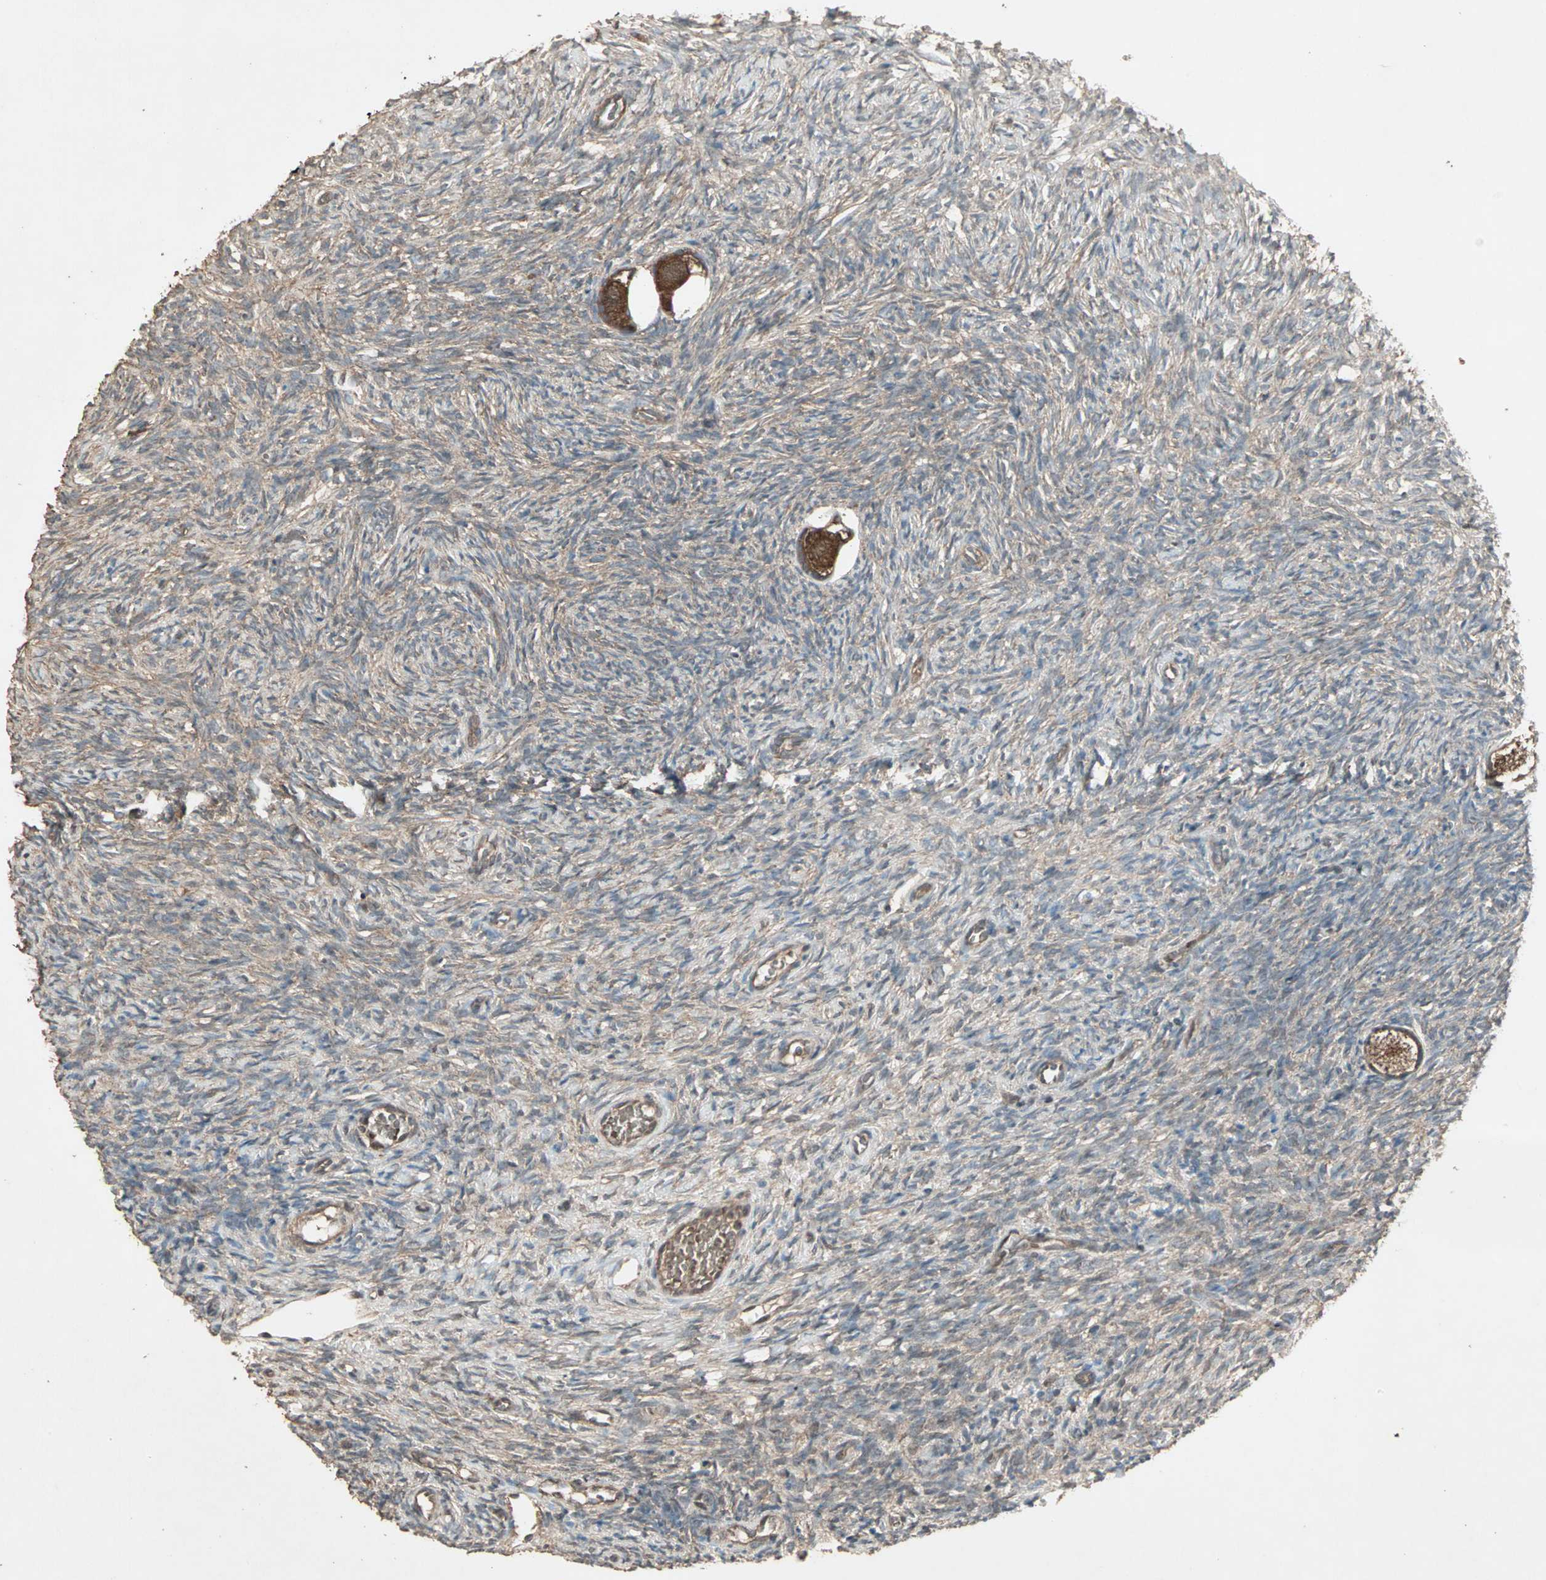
{"staining": {"intensity": "strong", "quantity": ">75%", "location": "cytoplasmic/membranous"}, "tissue": "ovary", "cell_type": "Follicle cells", "image_type": "normal", "snomed": [{"axis": "morphology", "description": "Normal tissue, NOS"}, {"axis": "topography", "description": "Ovary"}], "caption": "Protein staining of normal ovary exhibits strong cytoplasmic/membranous expression in approximately >75% of follicle cells.", "gene": "UBAC1", "patient": {"sex": "female", "age": 35}}